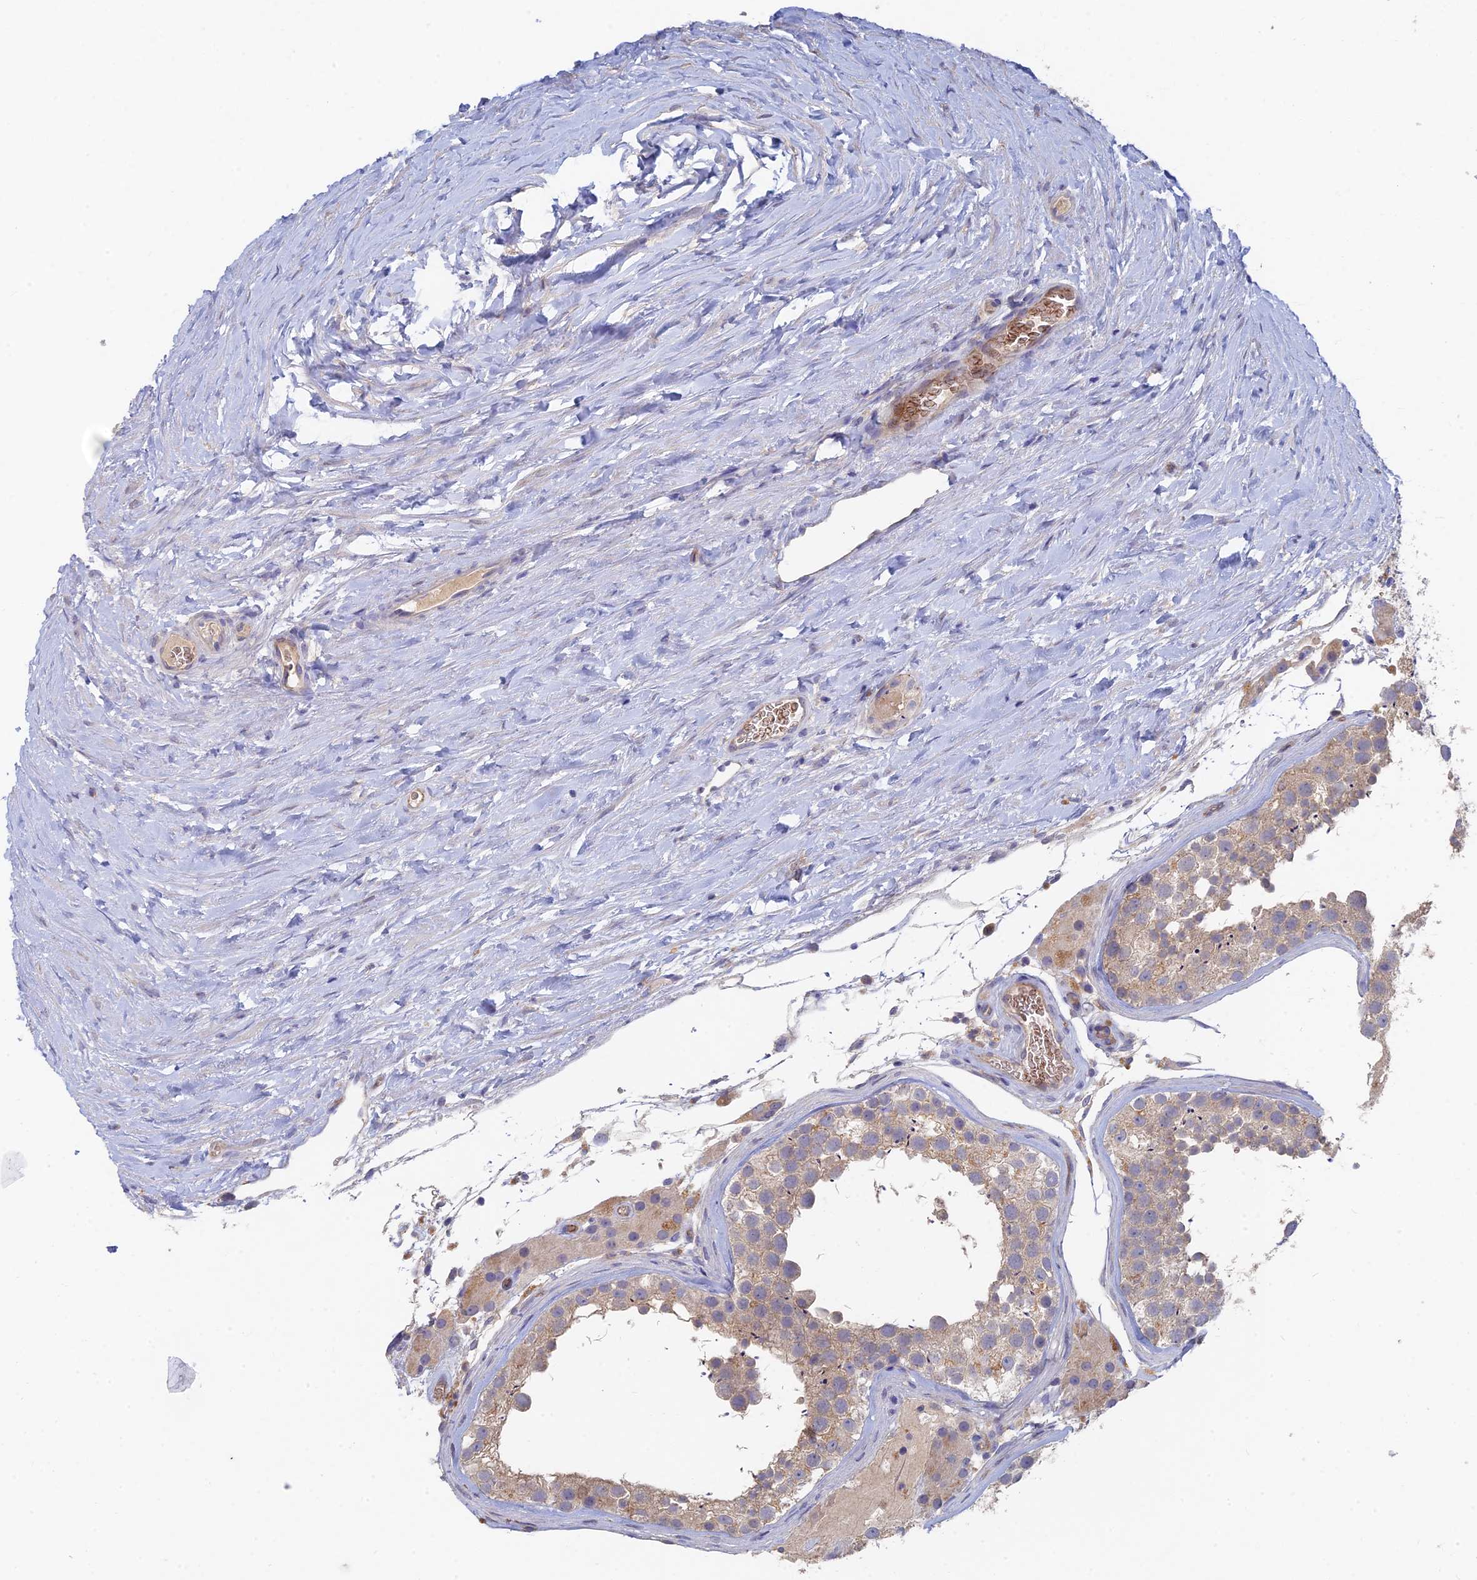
{"staining": {"intensity": "weak", "quantity": "25%-75%", "location": "cytoplasmic/membranous"}, "tissue": "testis", "cell_type": "Cells in seminiferous ducts", "image_type": "normal", "snomed": [{"axis": "morphology", "description": "Normal tissue, NOS"}, {"axis": "topography", "description": "Testis"}], "caption": "Protein analysis of normal testis demonstrates weak cytoplasmic/membranous positivity in about 25%-75% of cells in seminiferous ducts. The protein is shown in brown color, while the nuclei are stained blue.", "gene": "ARRDC1", "patient": {"sex": "male", "age": 46}}